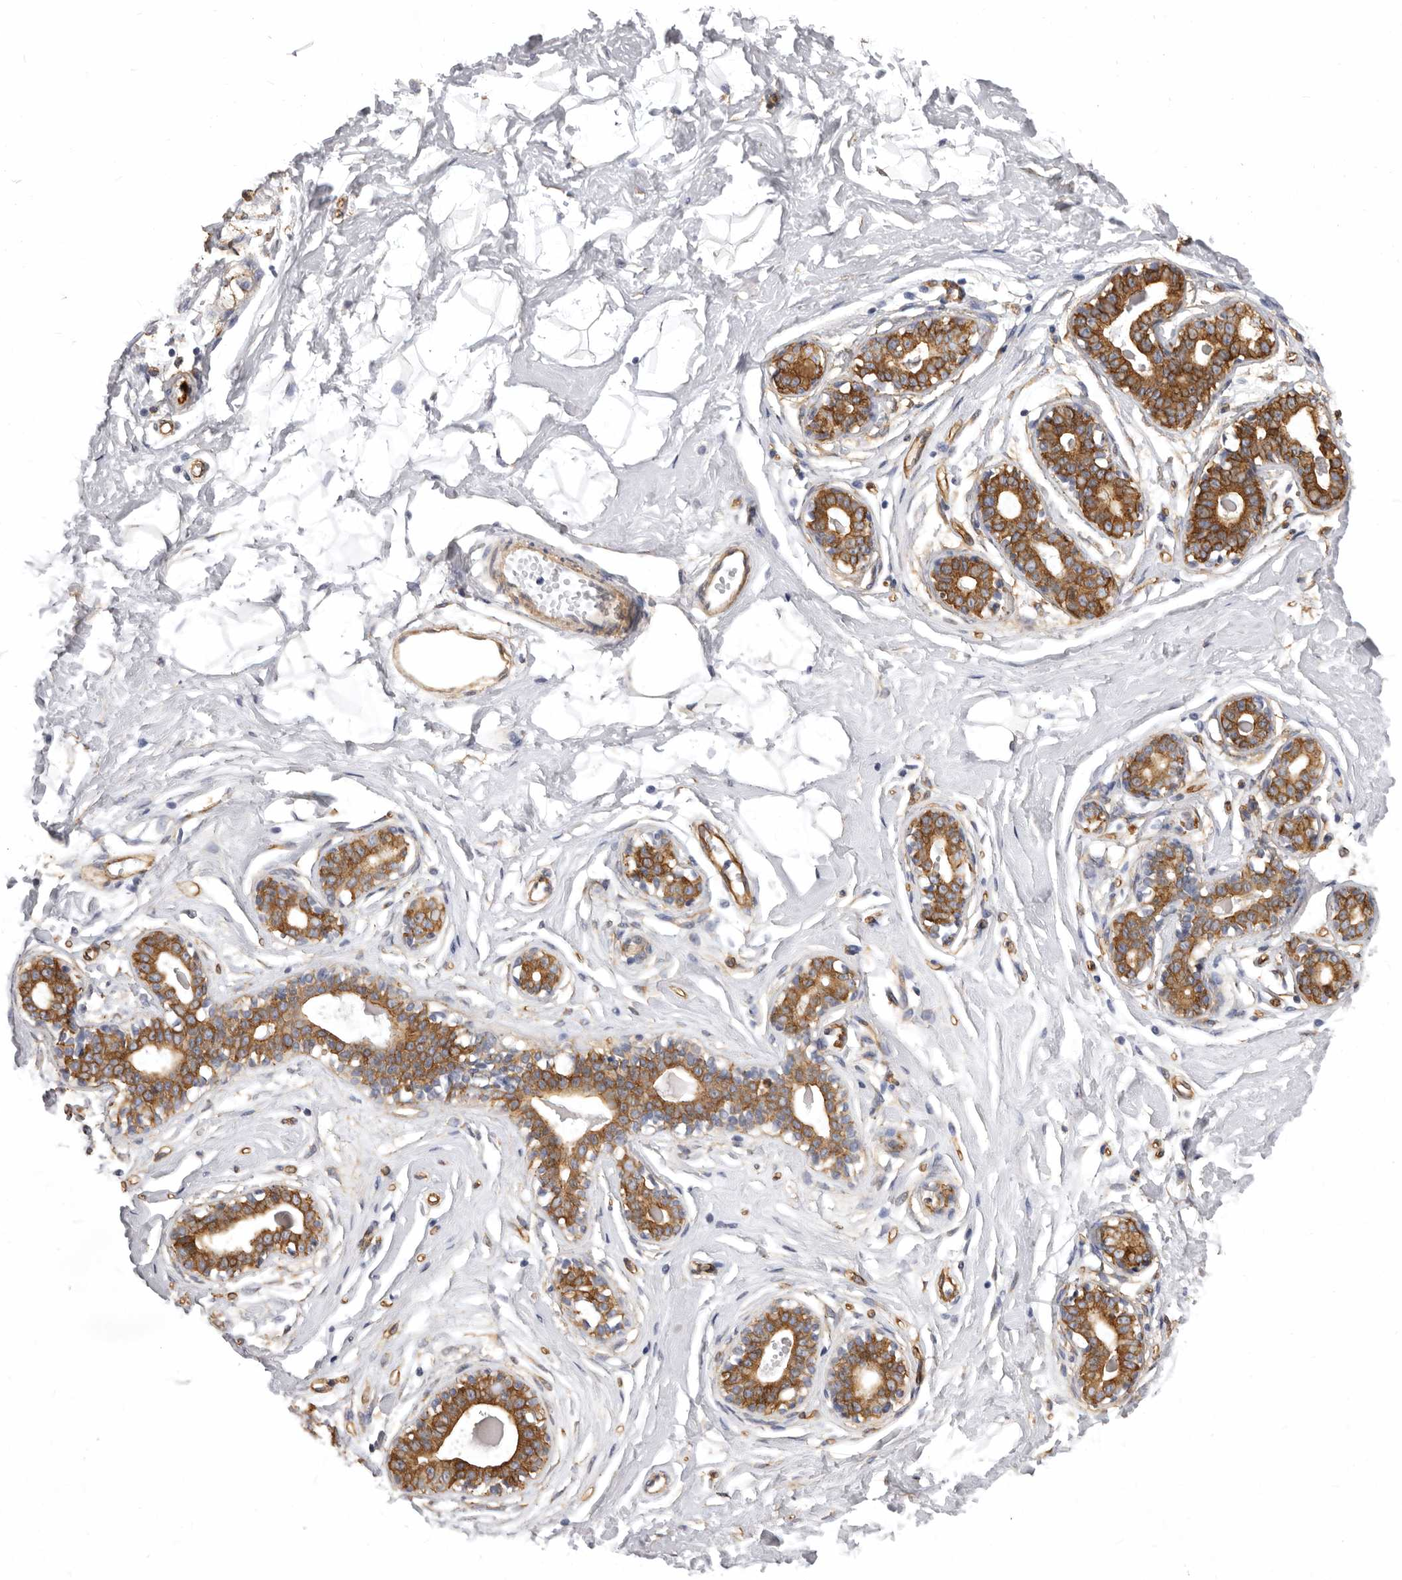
{"staining": {"intensity": "negative", "quantity": "none", "location": "none"}, "tissue": "breast", "cell_type": "Adipocytes", "image_type": "normal", "snomed": [{"axis": "morphology", "description": "Normal tissue, NOS"}, {"axis": "morphology", "description": "Adenoma, NOS"}, {"axis": "topography", "description": "Breast"}], "caption": "Protein analysis of normal breast exhibits no significant positivity in adipocytes. (DAB immunohistochemistry, high magnification).", "gene": "ENAH", "patient": {"sex": "female", "age": 23}}